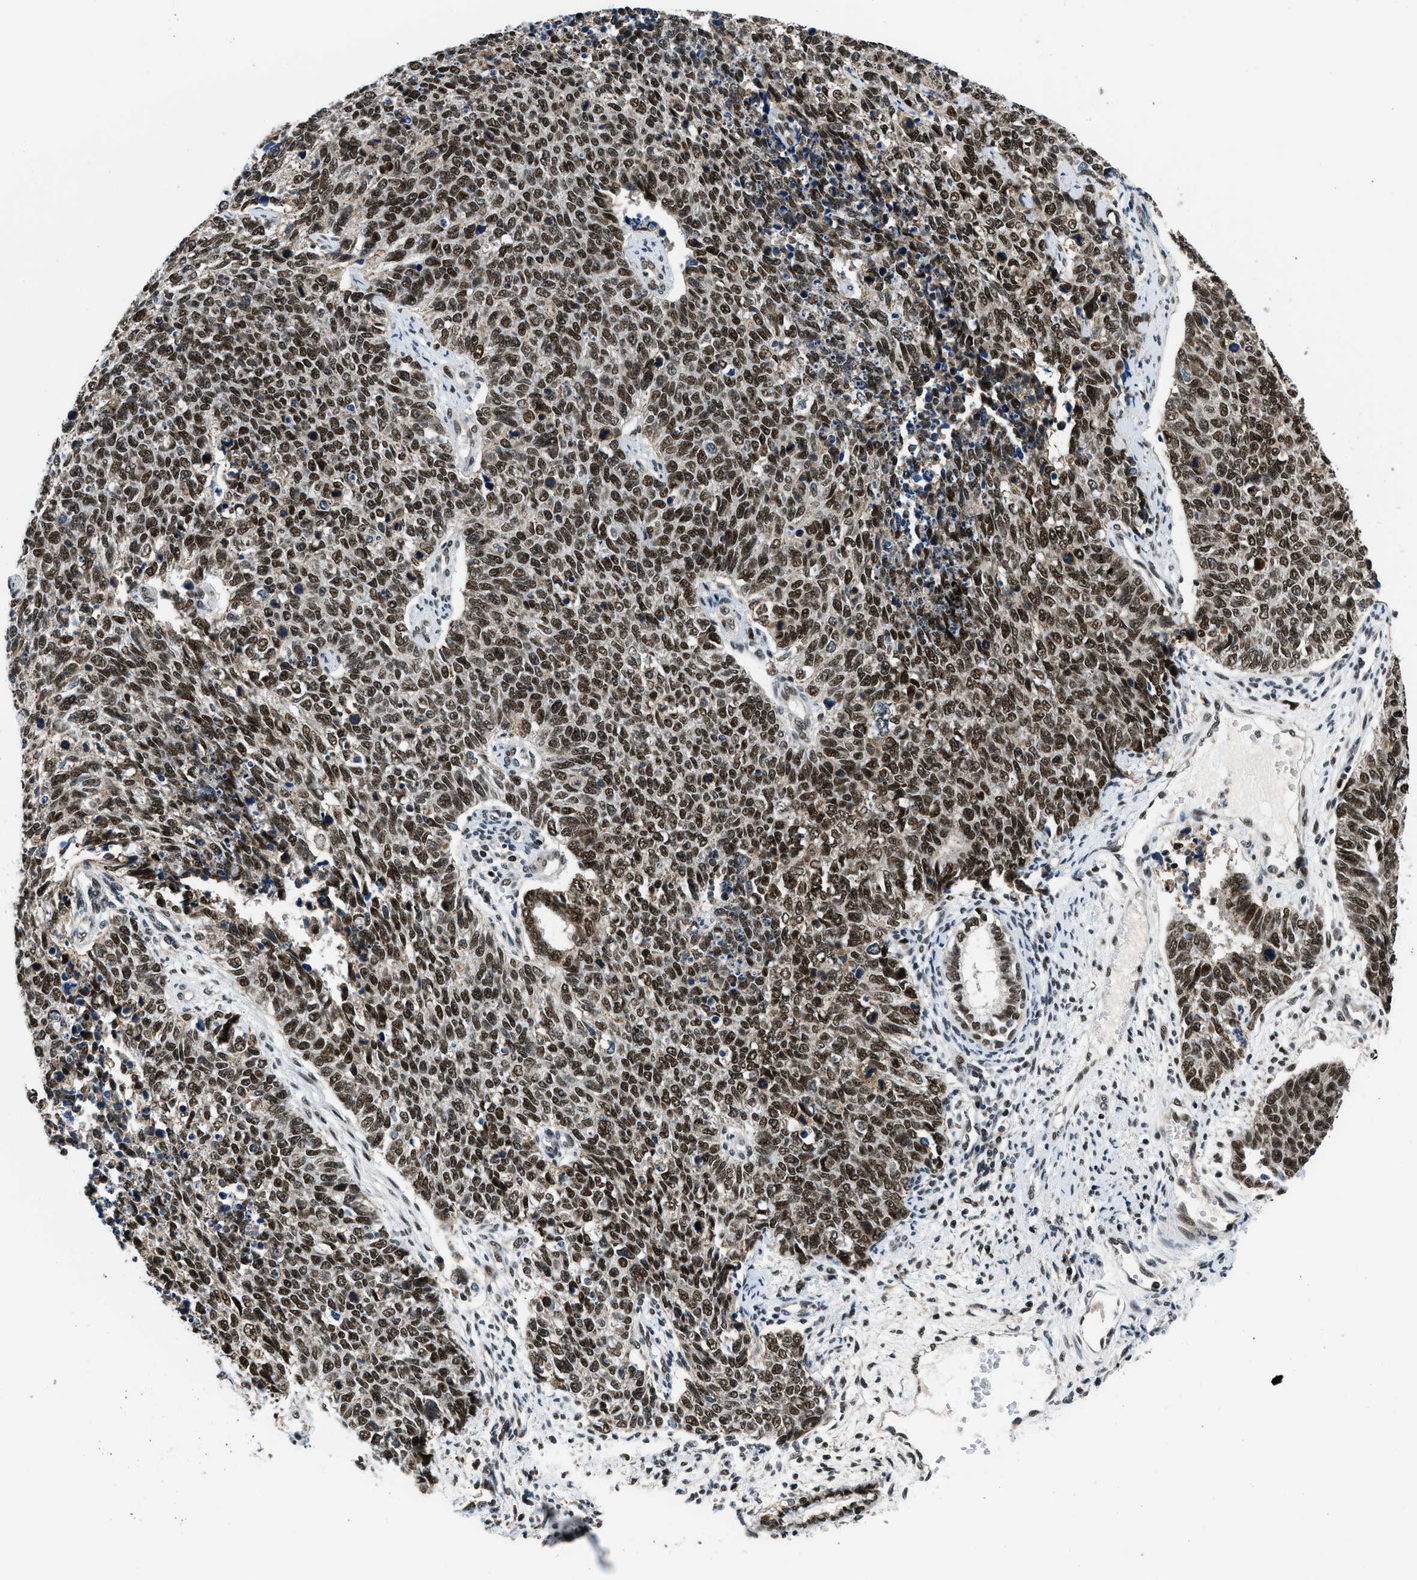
{"staining": {"intensity": "strong", "quantity": ">75%", "location": "nuclear"}, "tissue": "cervical cancer", "cell_type": "Tumor cells", "image_type": "cancer", "snomed": [{"axis": "morphology", "description": "Squamous cell carcinoma, NOS"}, {"axis": "topography", "description": "Cervix"}], "caption": "Immunohistochemical staining of cervical cancer shows high levels of strong nuclear expression in approximately >75% of tumor cells.", "gene": "KDM3B", "patient": {"sex": "female", "age": 63}}